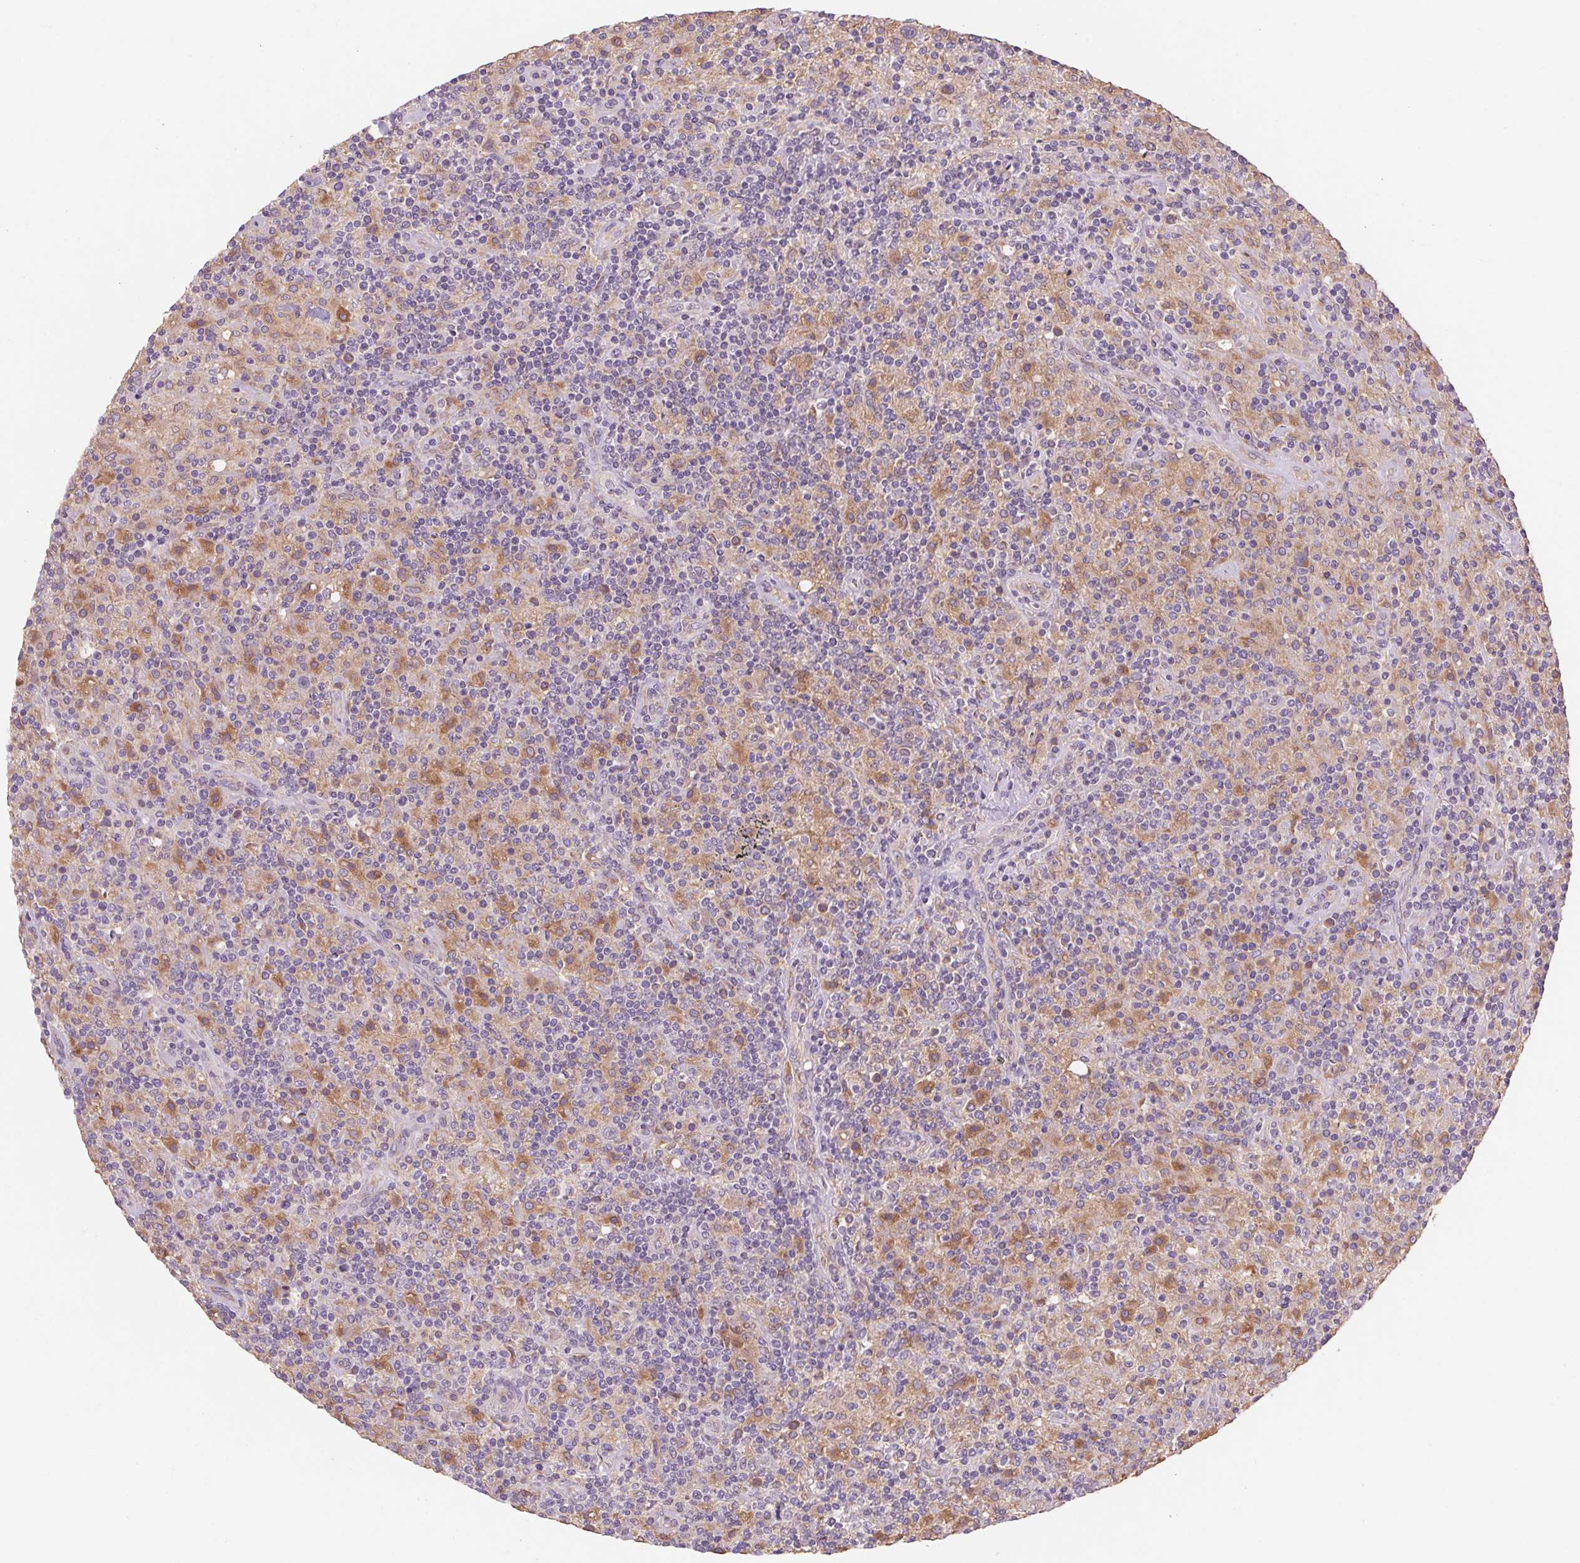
{"staining": {"intensity": "weak", "quantity": "<25%", "location": "cytoplasmic/membranous"}, "tissue": "lymphoma", "cell_type": "Tumor cells", "image_type": "cancer", "snomed": [{"axis": "morphology", "description": "Hodgkin's disease, NOS"}, {"axis": "topography", "description": "Lymph node"}], "caption": "This is an immunohistochemistry (IHC) image of Hodgkin's disease. There is no expression in tumor cells.", "gene": "RAB1A", "patient": {"sex": "male", "age": 70}}